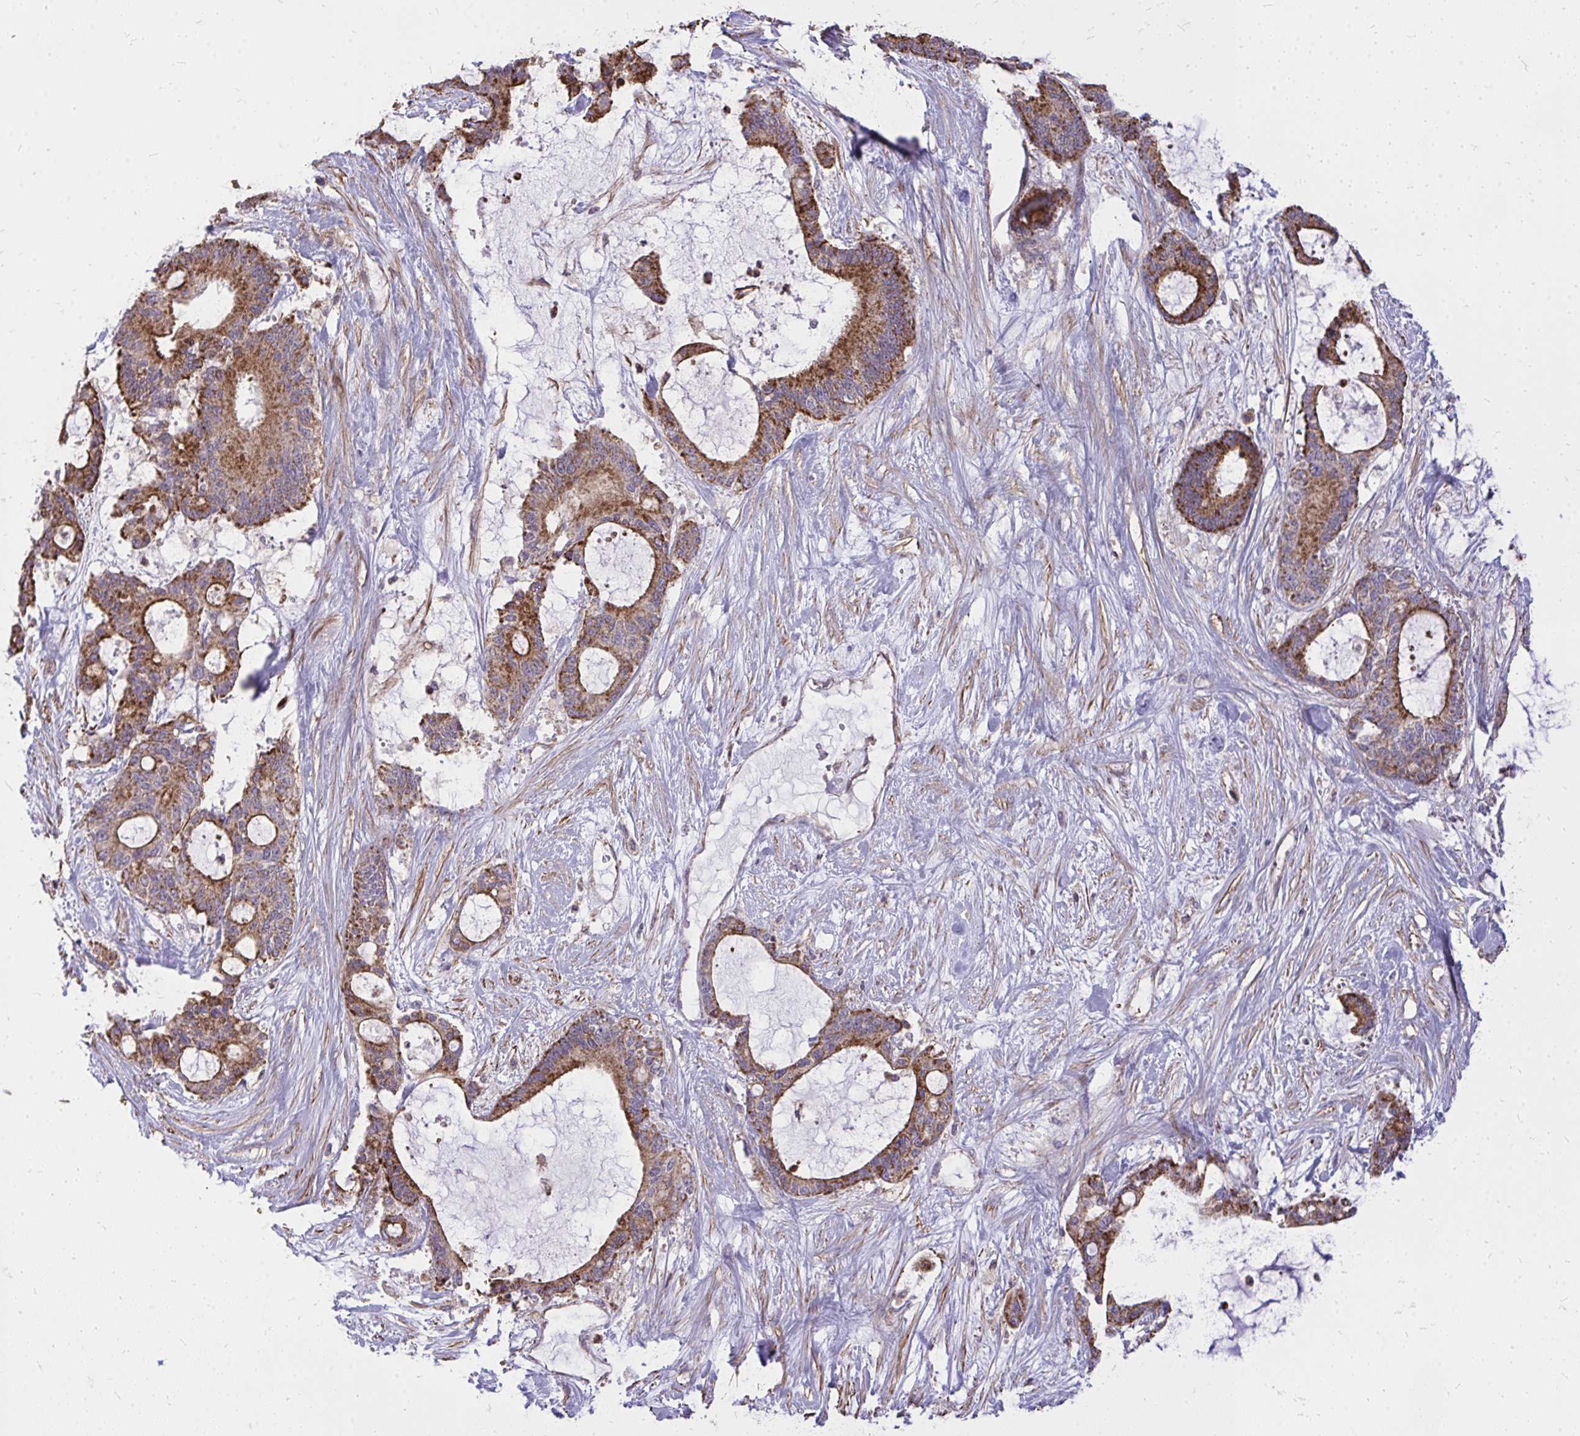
{"staining": {"intensity": "strong", "quantity": ">75%", "location": "cytoplasmic/membranous"}, "tissue": "liver cancer", "cell_type": "Tumor cells", "image_type": "cancer", "snomed": [{"axis": "morphology", "description": "Normal tissue, NOS"}, {"axis": "morphology", "description": "Cholangiocarcinoma"}, {"axis": "topography", "description": "Liver"}, {"axis": "topography", "description": "Peripheral nerve tissue"}], "caption": "A high amount of strong cytoplasmic/membranous expression is seen in about >75% of tumor cells in cholangiocarcinoma (liver) tissue. (DAB (3,3'-diaminobenzidine) IHC, brown staining for protein, blue staining for nuclei).", "gene": "SLC7A5", "patient": {"sex": "female", "age": 73}}